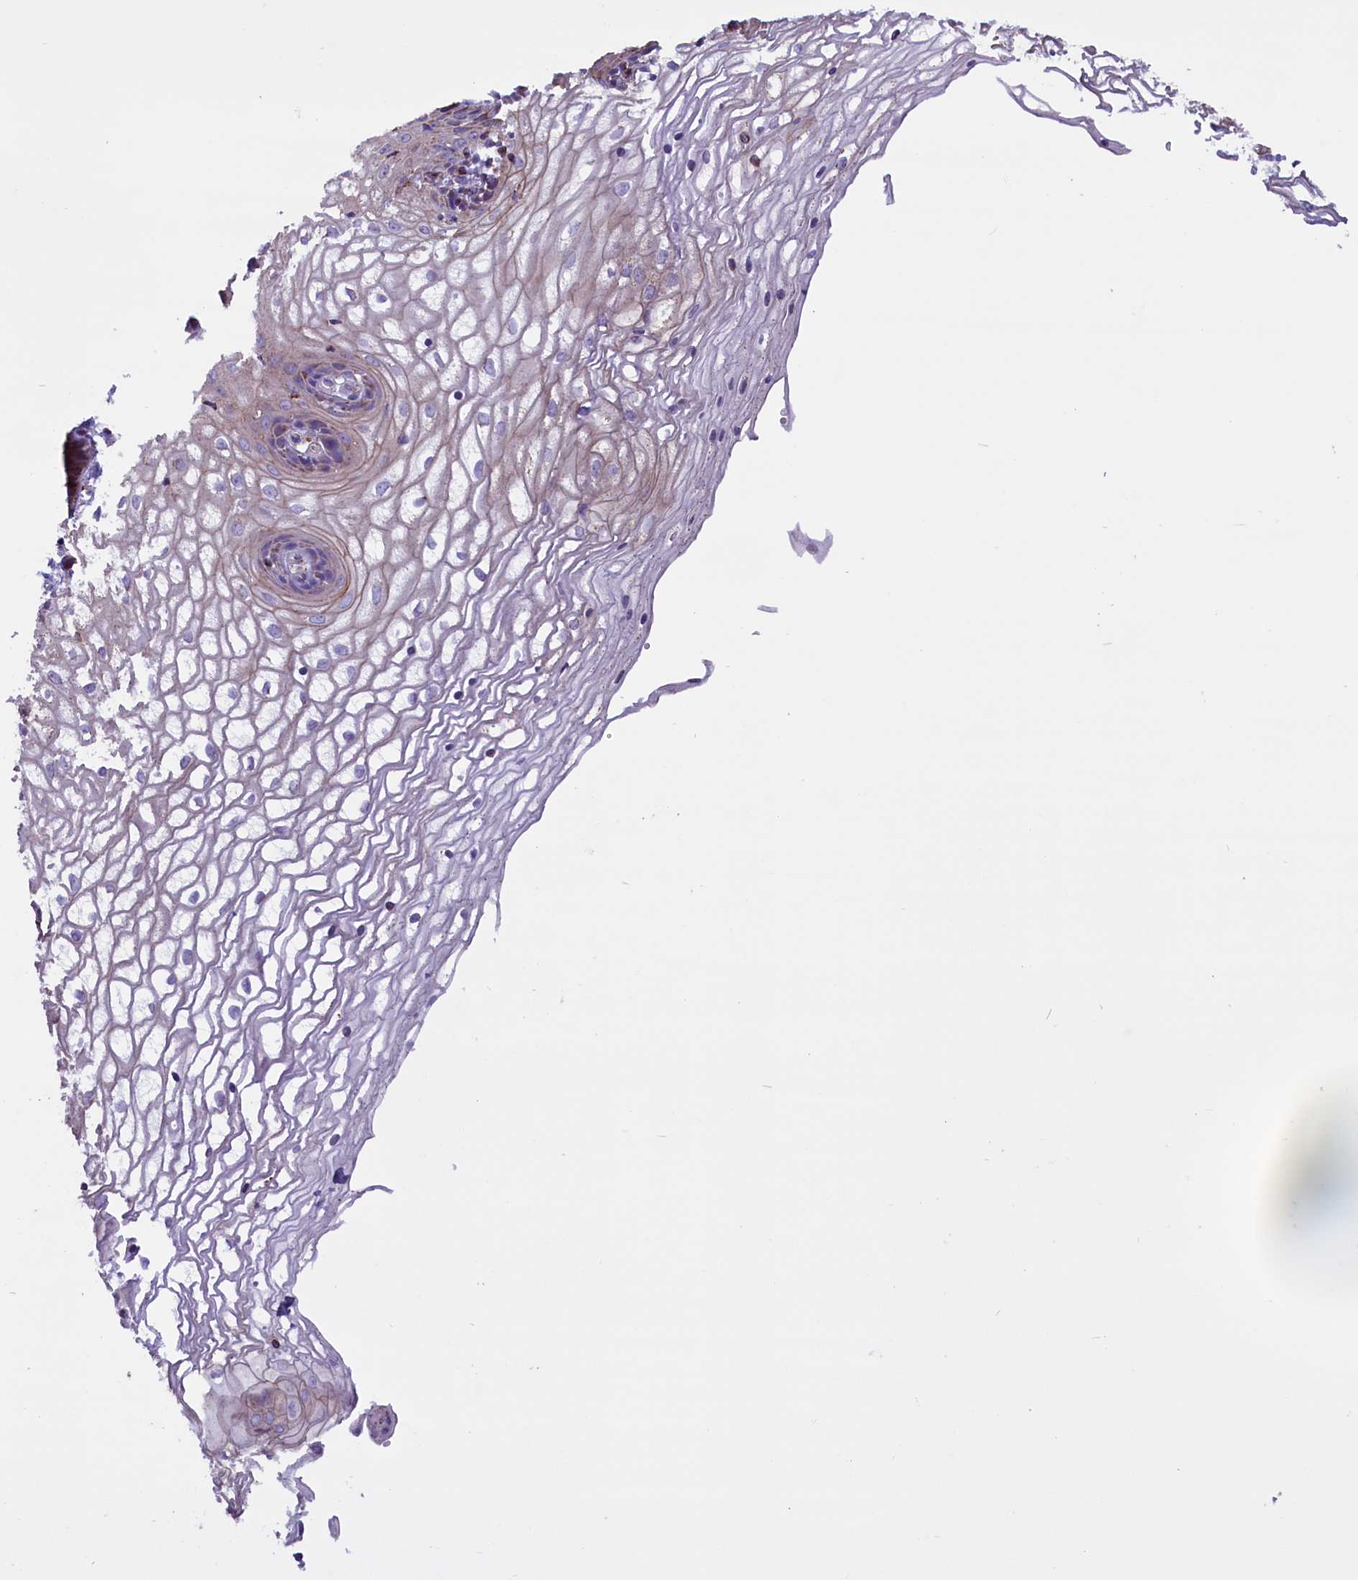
{"staining": {"intensity": "moderate", "quantity": "25%-75%", "location": "cytoplasmic/membranous"}, "tissue": "vagina", "cell_type": "Squamous epithelial cells", "image_type": "normal", "snomed": [{"axis": "morphology", "description": "Normal tissue, NOS"}, {"axis": "topography", "description": "Vagina"}], "caption": "High-magnification brightfield microscopy of unremarkable vagina stained with DAB (brown) and counterstained with hematoxylin (blue). squamous epithelial cells exhibit moderate cytoplasmic/membranous expression is present in approximately25%-75% of cells.", "gene": "ICA1L", "patient": {"sex": "female", "age": 34}}